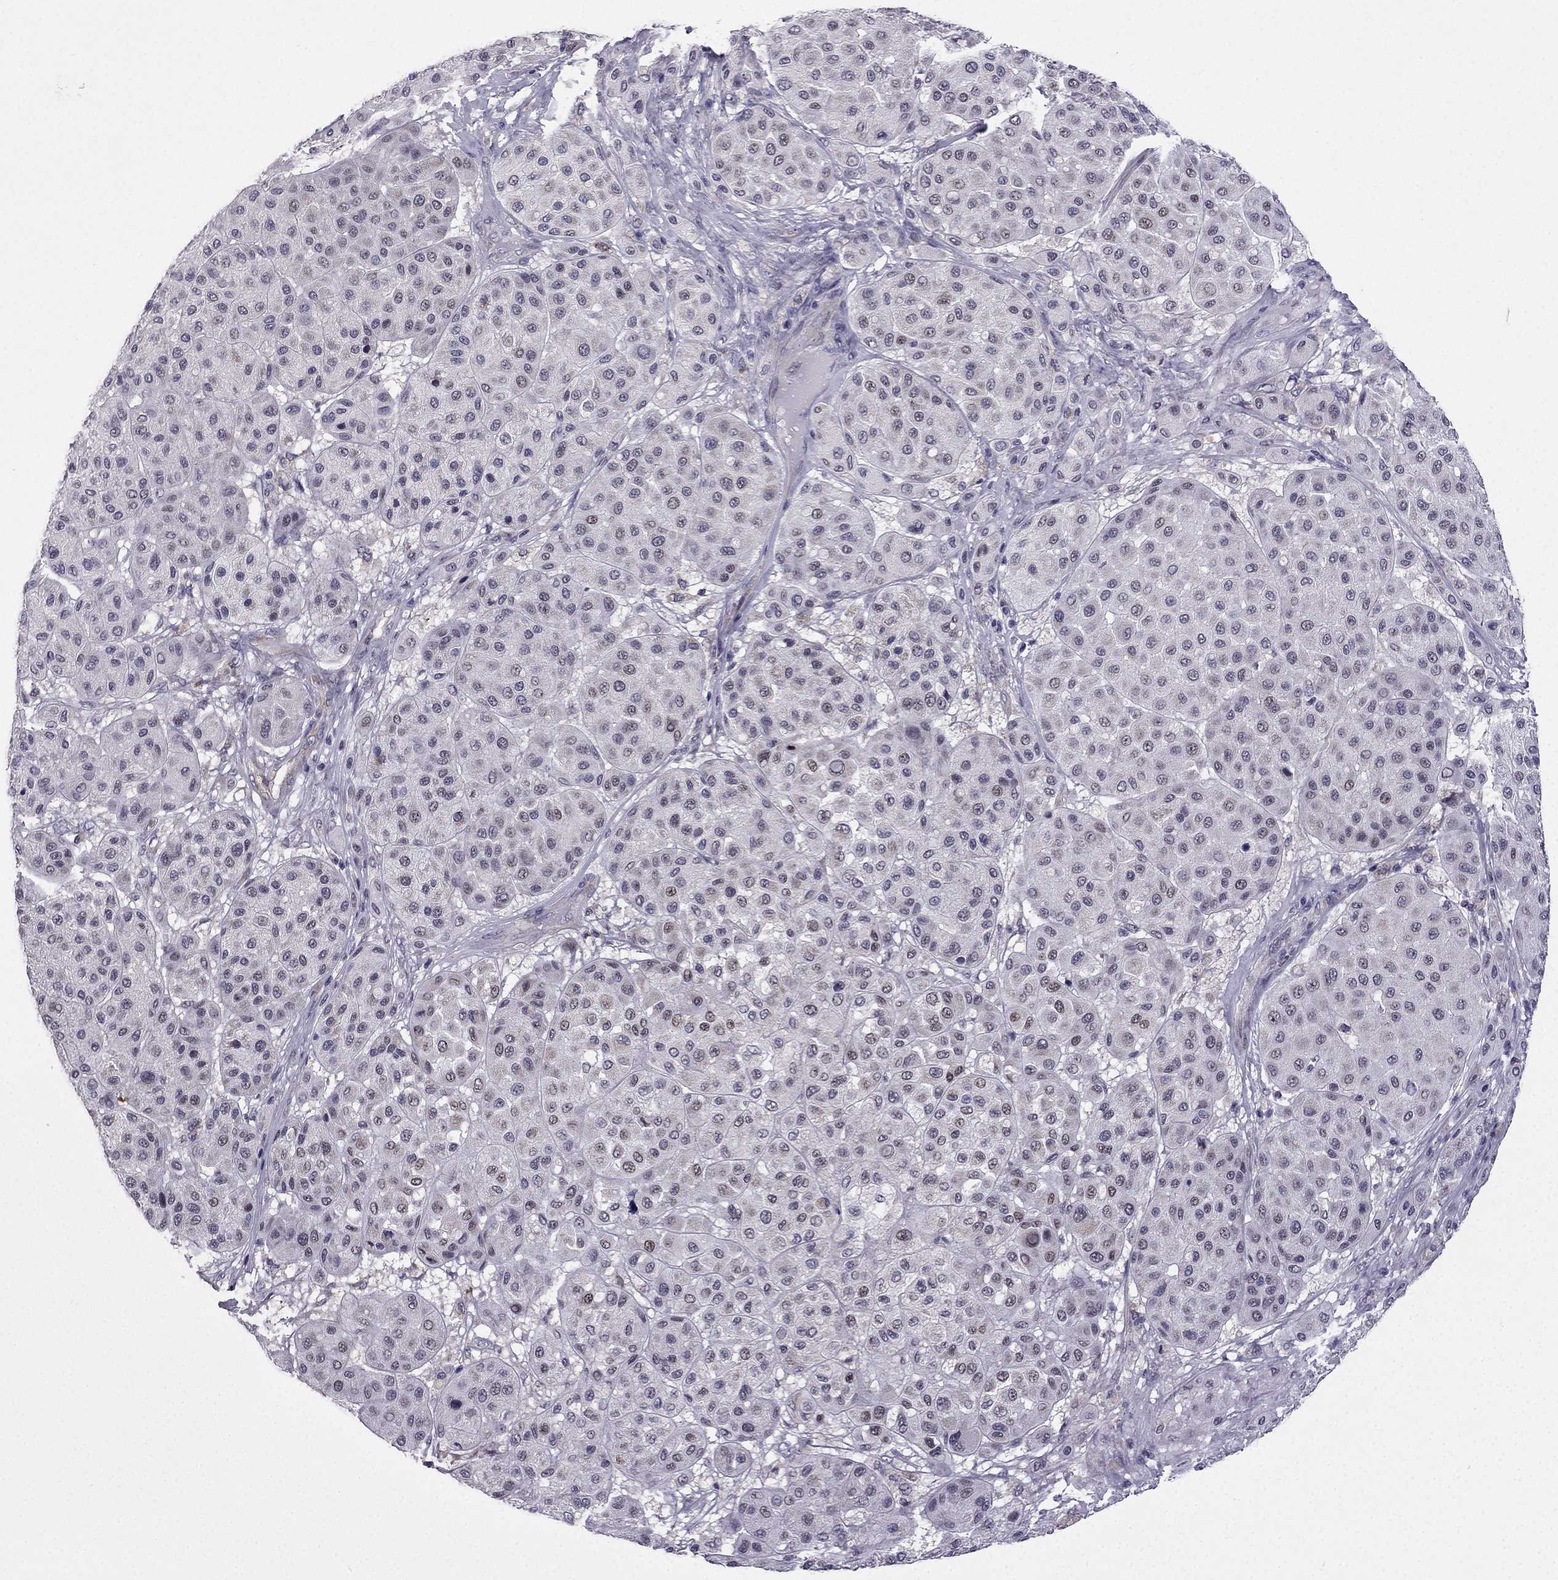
{"staining": {"intensity": "negative", "quantity": "none", "location": "none"}, "tissue": "melanoma", "cell_type": "Tumor cells", "image_type": "cancer", "snomed": [{"axis": "morphology", "description": "Malignant melanoma, Metastatic site"}, {"axis": "topography", "description": "Smooth muscle"}], "caption": "High magnification brightfield microscopy of melanoma stained with DAB (3,3'-diaminobenzidine) (brown) and counterstained with hematoxylin (blue): tumor cells show no significant expression.", "gene": "SLC6A2", "patient": {"sex": "male", "age": 41}}